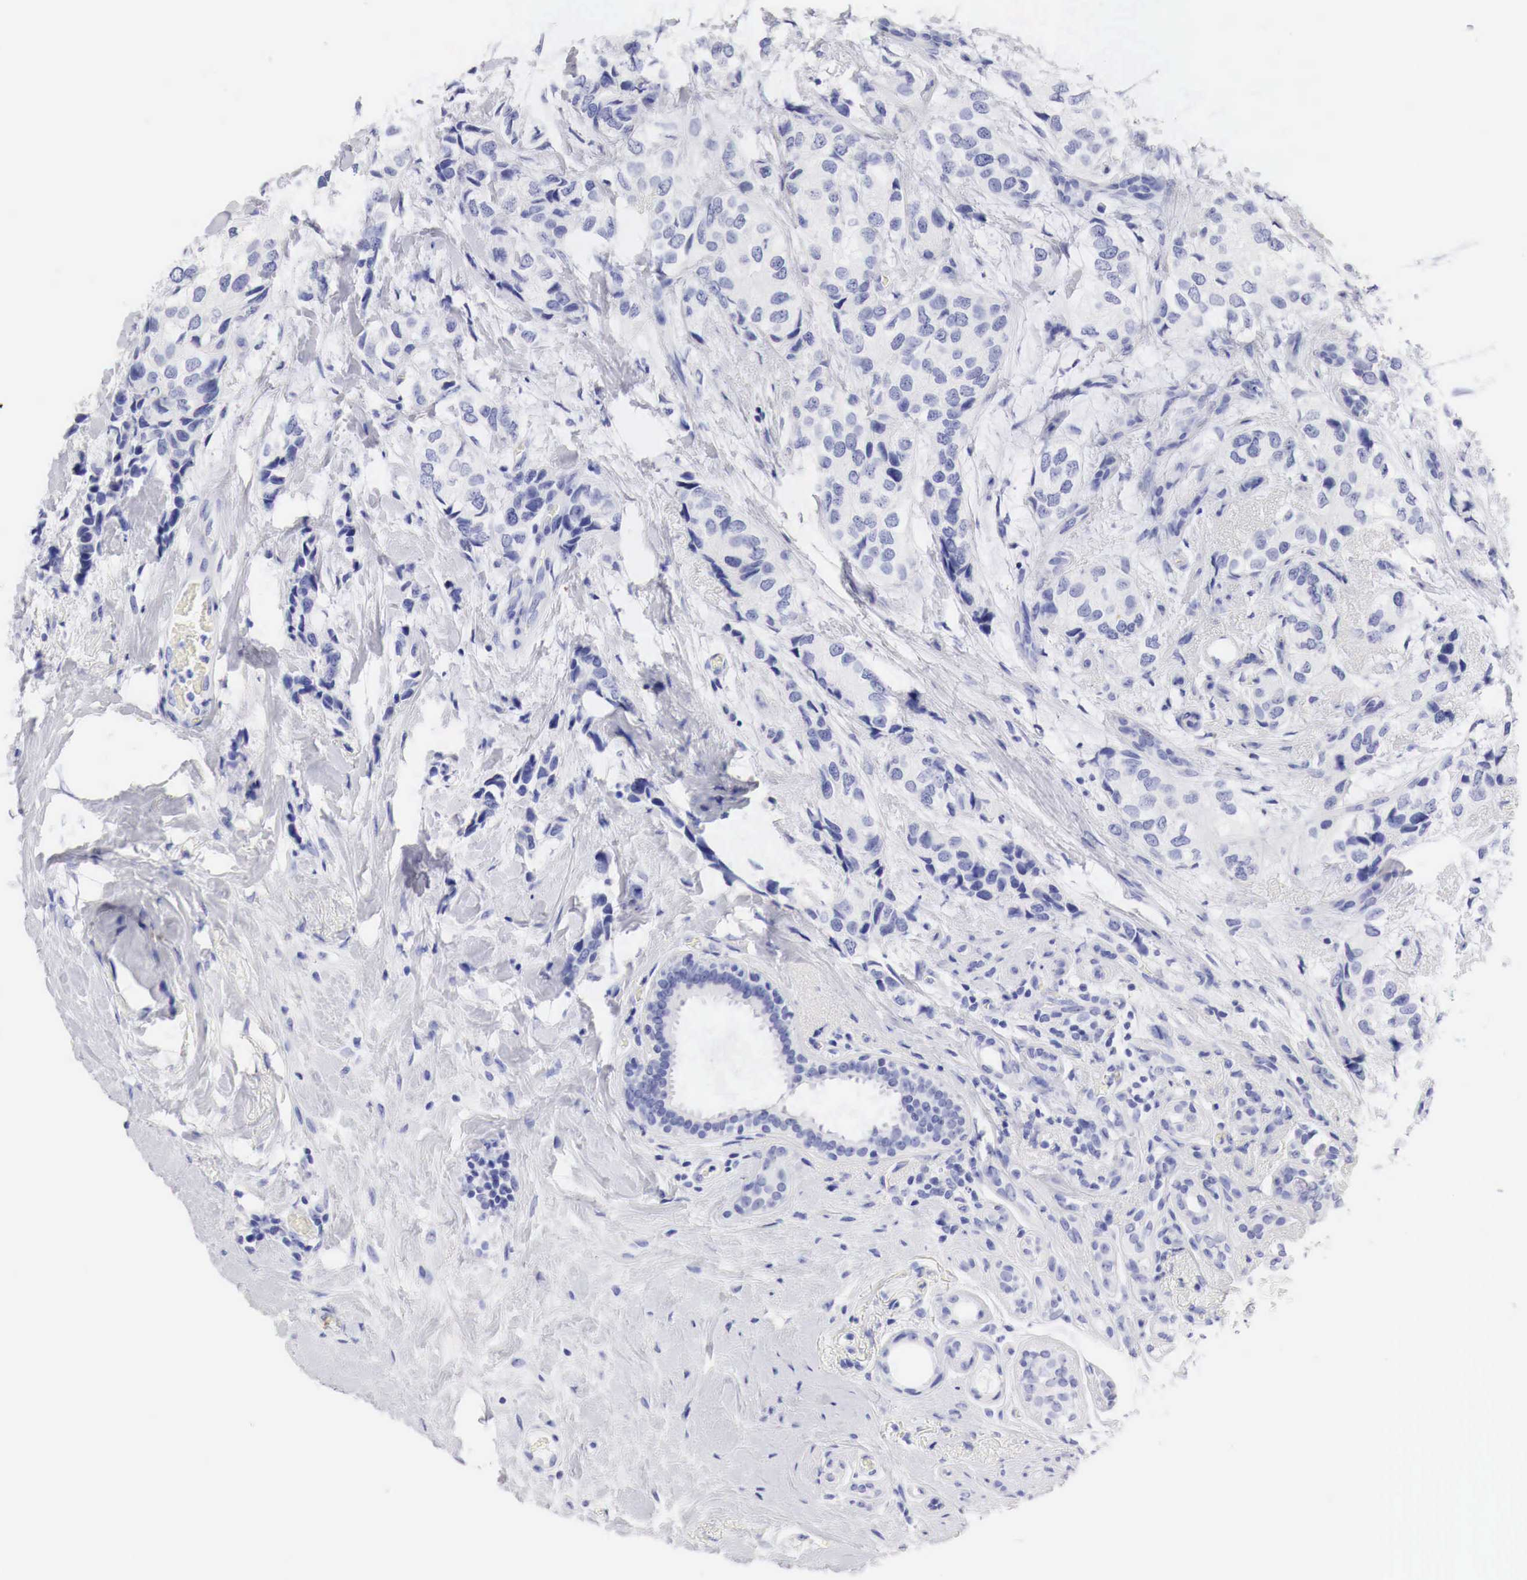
{"staining": {"intensity": "negative", "quantity": "none", "location": "none"}, "tissue": "breast cancer", "cell_type": "Tumor cells", "image_type": "cancer", "snomed": [{"axis": "morphology", "description": "Duct carcinoma"}, {"axis": "topography", "description": "Breast"}], "caption": "High power microscopy micrograph of an IHC histopathology image of breast cancer (infiltrating ductal carcinoma), revealing no significant positivity in tumor cells. Brightfield microscopy of immunohistochemistry stained with DAB (brown) and hematoxylin (blue), captured at high magnification.", "gene": "TYR", "patient": {"sex": "female", "age": 68}}